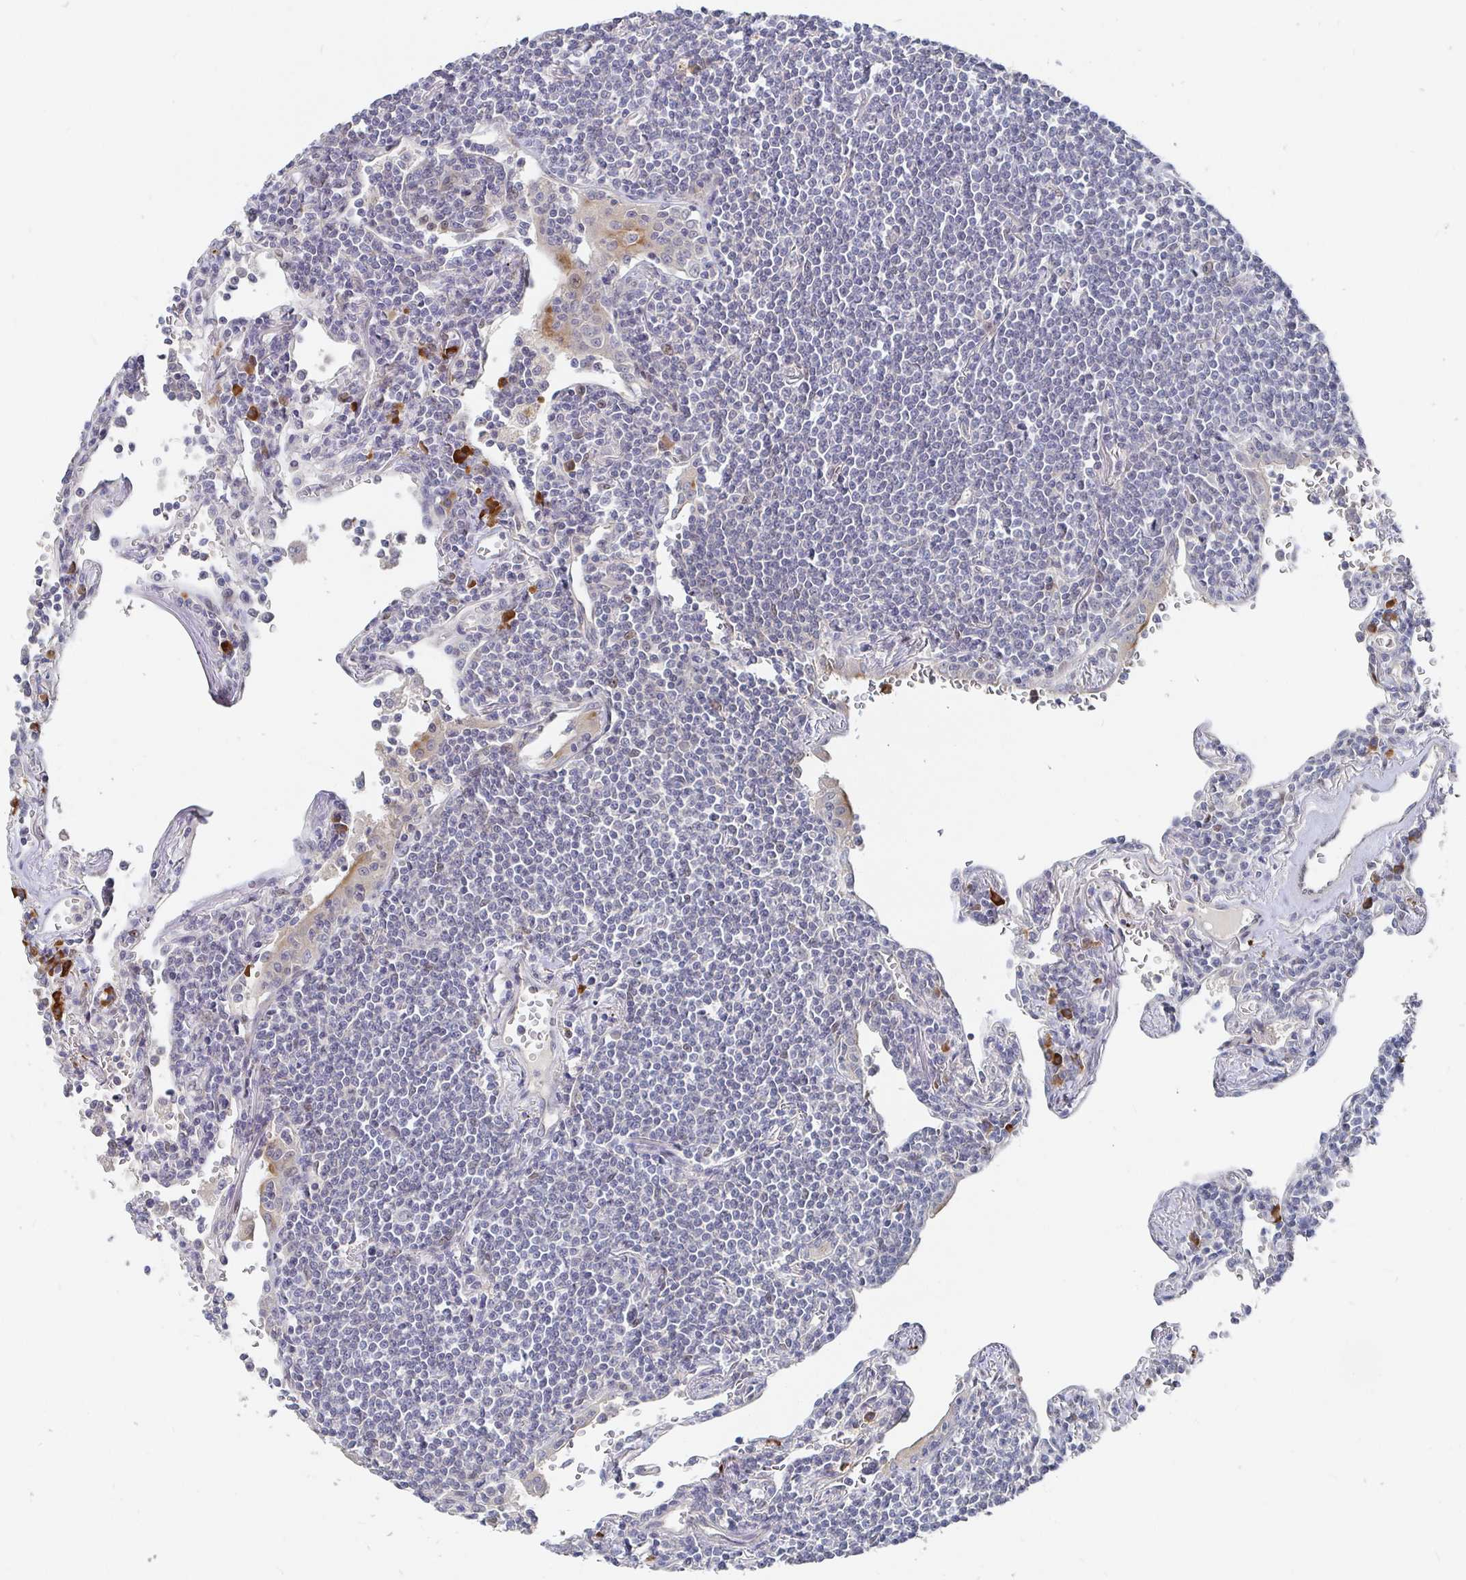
{"staining": {"intensity": "negative", "quantity": "none", "location": "none"}, "tissue": "lymphoma", "cell_type": "Tumor cells", "image_type": "cancer", "snomed": [{"axis": "morphology", "description": "Malignant lymphoma, non-Hodgkin's type, Low grade"}, {"axis": "topography", "description": "Lung"}], "caption": "The micrograph reveals no significant positivity in tumor cells of lymphoma. Brightfield microscopy of immunohistochemistry (IHC) stained with DAB (3,3'-diaminobenzidine) (brown) and hematoxylin (blue), captured at high magnification.", "gene": "MEIS1", "patient": {"sex": "female", "age": 71}}